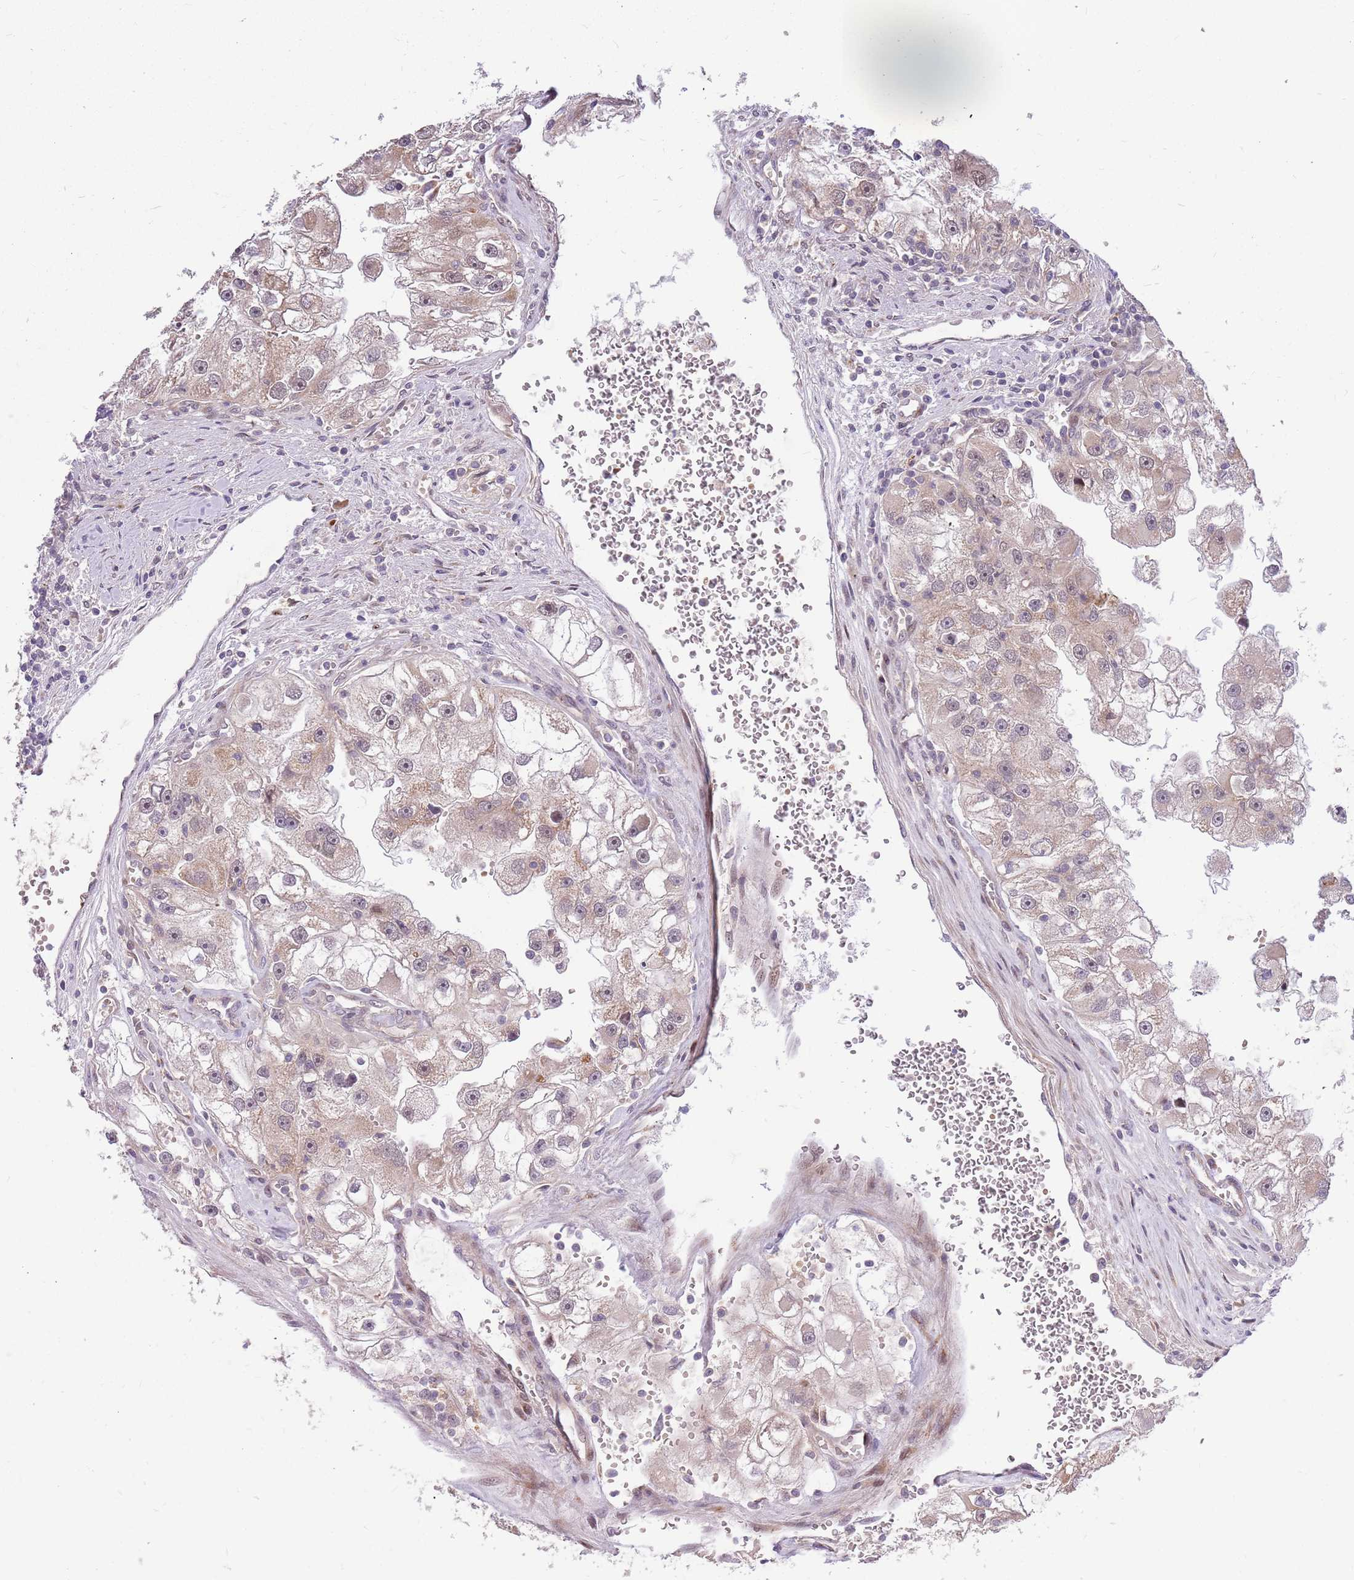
{"staining": {"intensity": "moderate", "quantity": "<25%", "location": "nuclear"}, "tissue": "renal cancer", "cell_type": "Tumor cells", "image_type": "cancer", "snomed": [{"axis": "morphology", "description": "Adenocarcinoma, NOS"}, {"axis": "topography", "description": "Kidney"}], "caption": "The image shows immunohistochemical staining of renal cancer (adenocarcinoma). There is moderate nuclear expression is present in about <25% of tumor cells.", "gene": "HAUS3", "patient": {"sex": "male", "age": 63}}